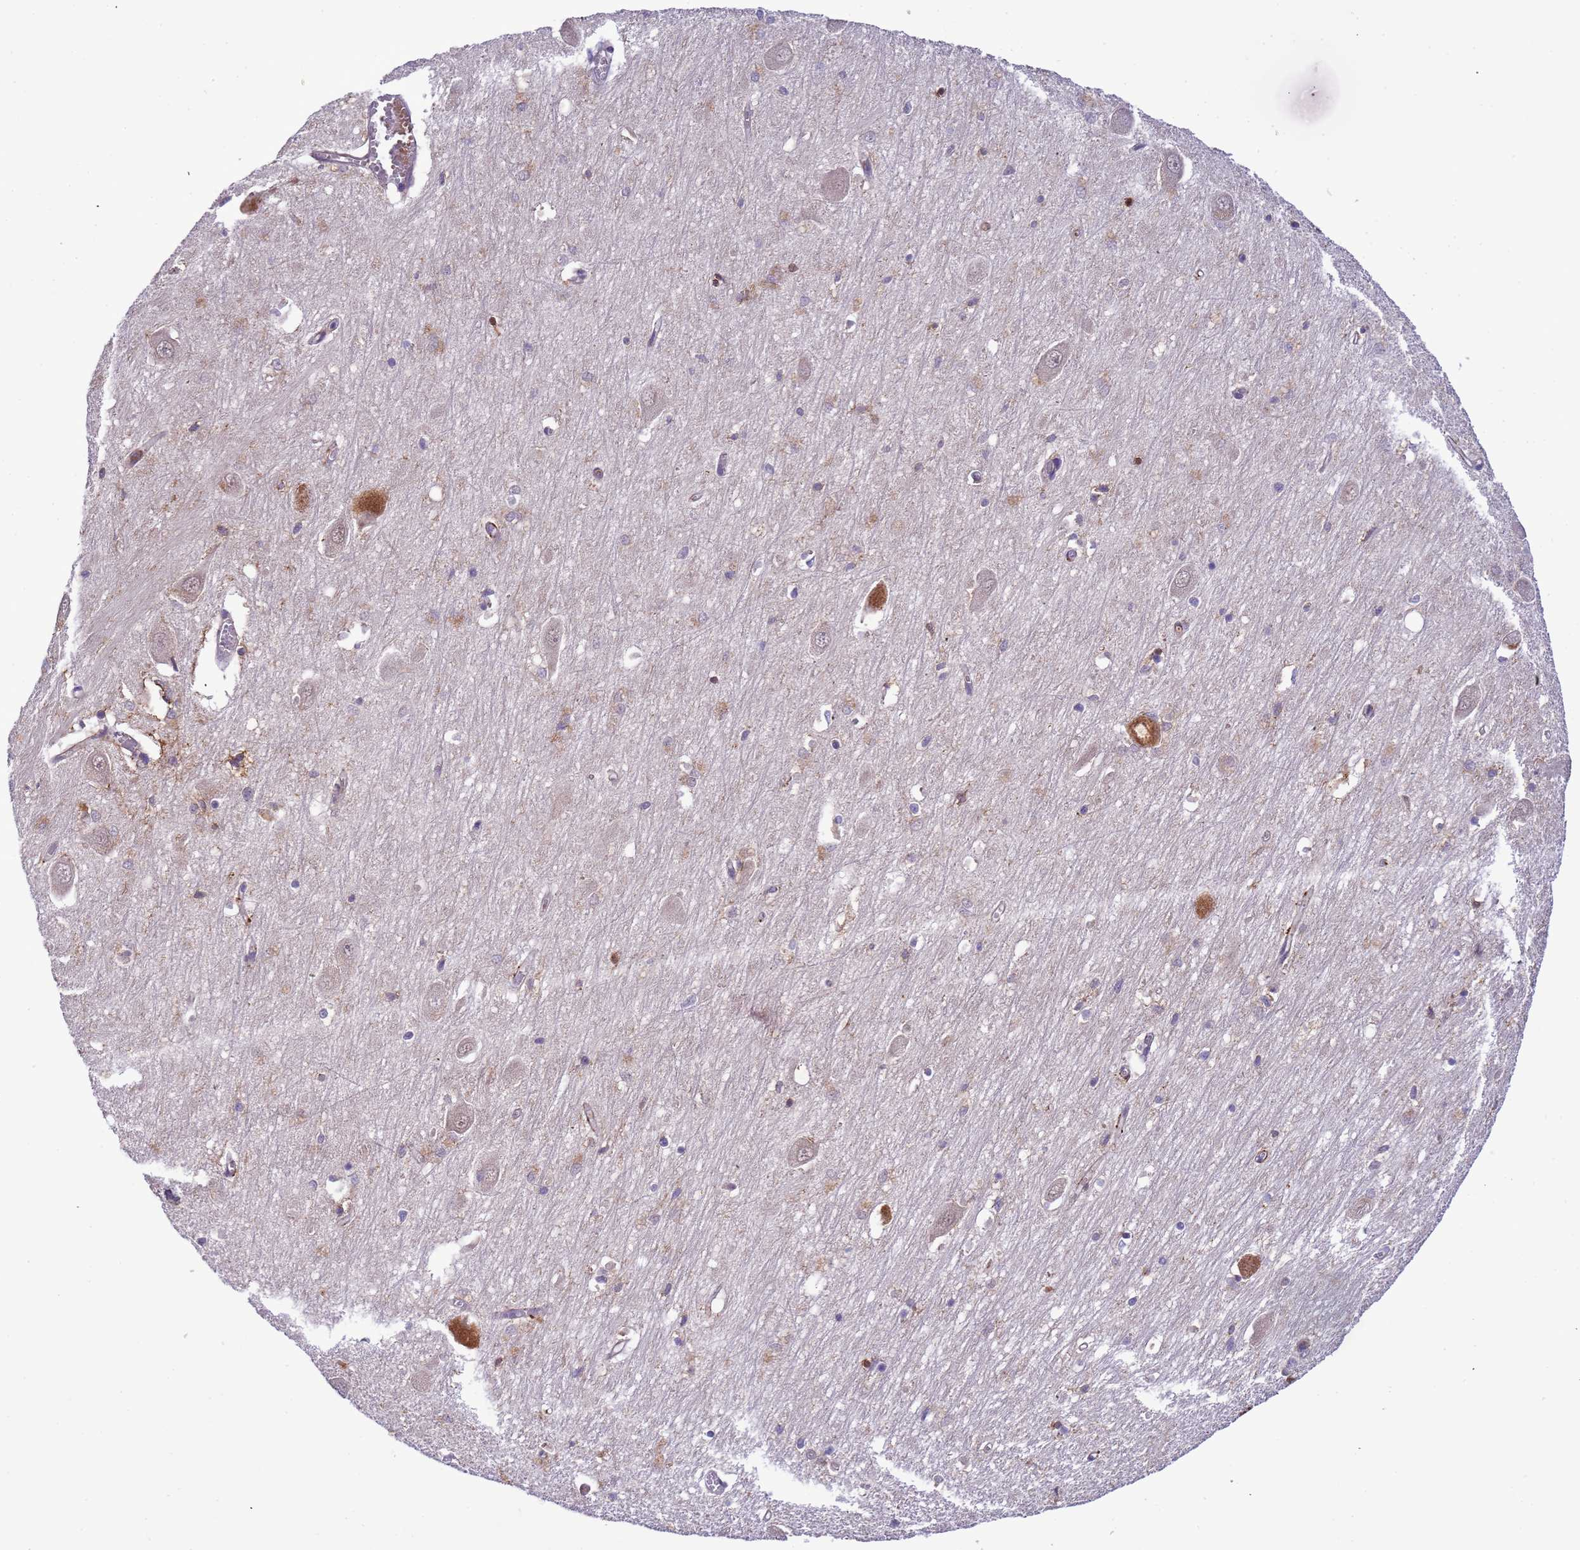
{"staining": {"intensity": "moderate", "quantity": "<25%", "location": "cytoplasmic/membranous"}, "tissue": "hippocampus", "cell_type": "Glial cells", "image_type": "normal", "snomed": [{"axis": "morphology", "description": "Normal tissue, NOS"}, {"axis": "topography", "description": "Hippocampus"}], "caption": "This histopathology image reveals immunohistochemistry (IHC) staining of normal human hippocampus, with low moderate cytoplasmic/membranous positivity in approximately <25% of glial cells.", "gene": "CD53", "patient": {"sex": "male", "age": 70}}